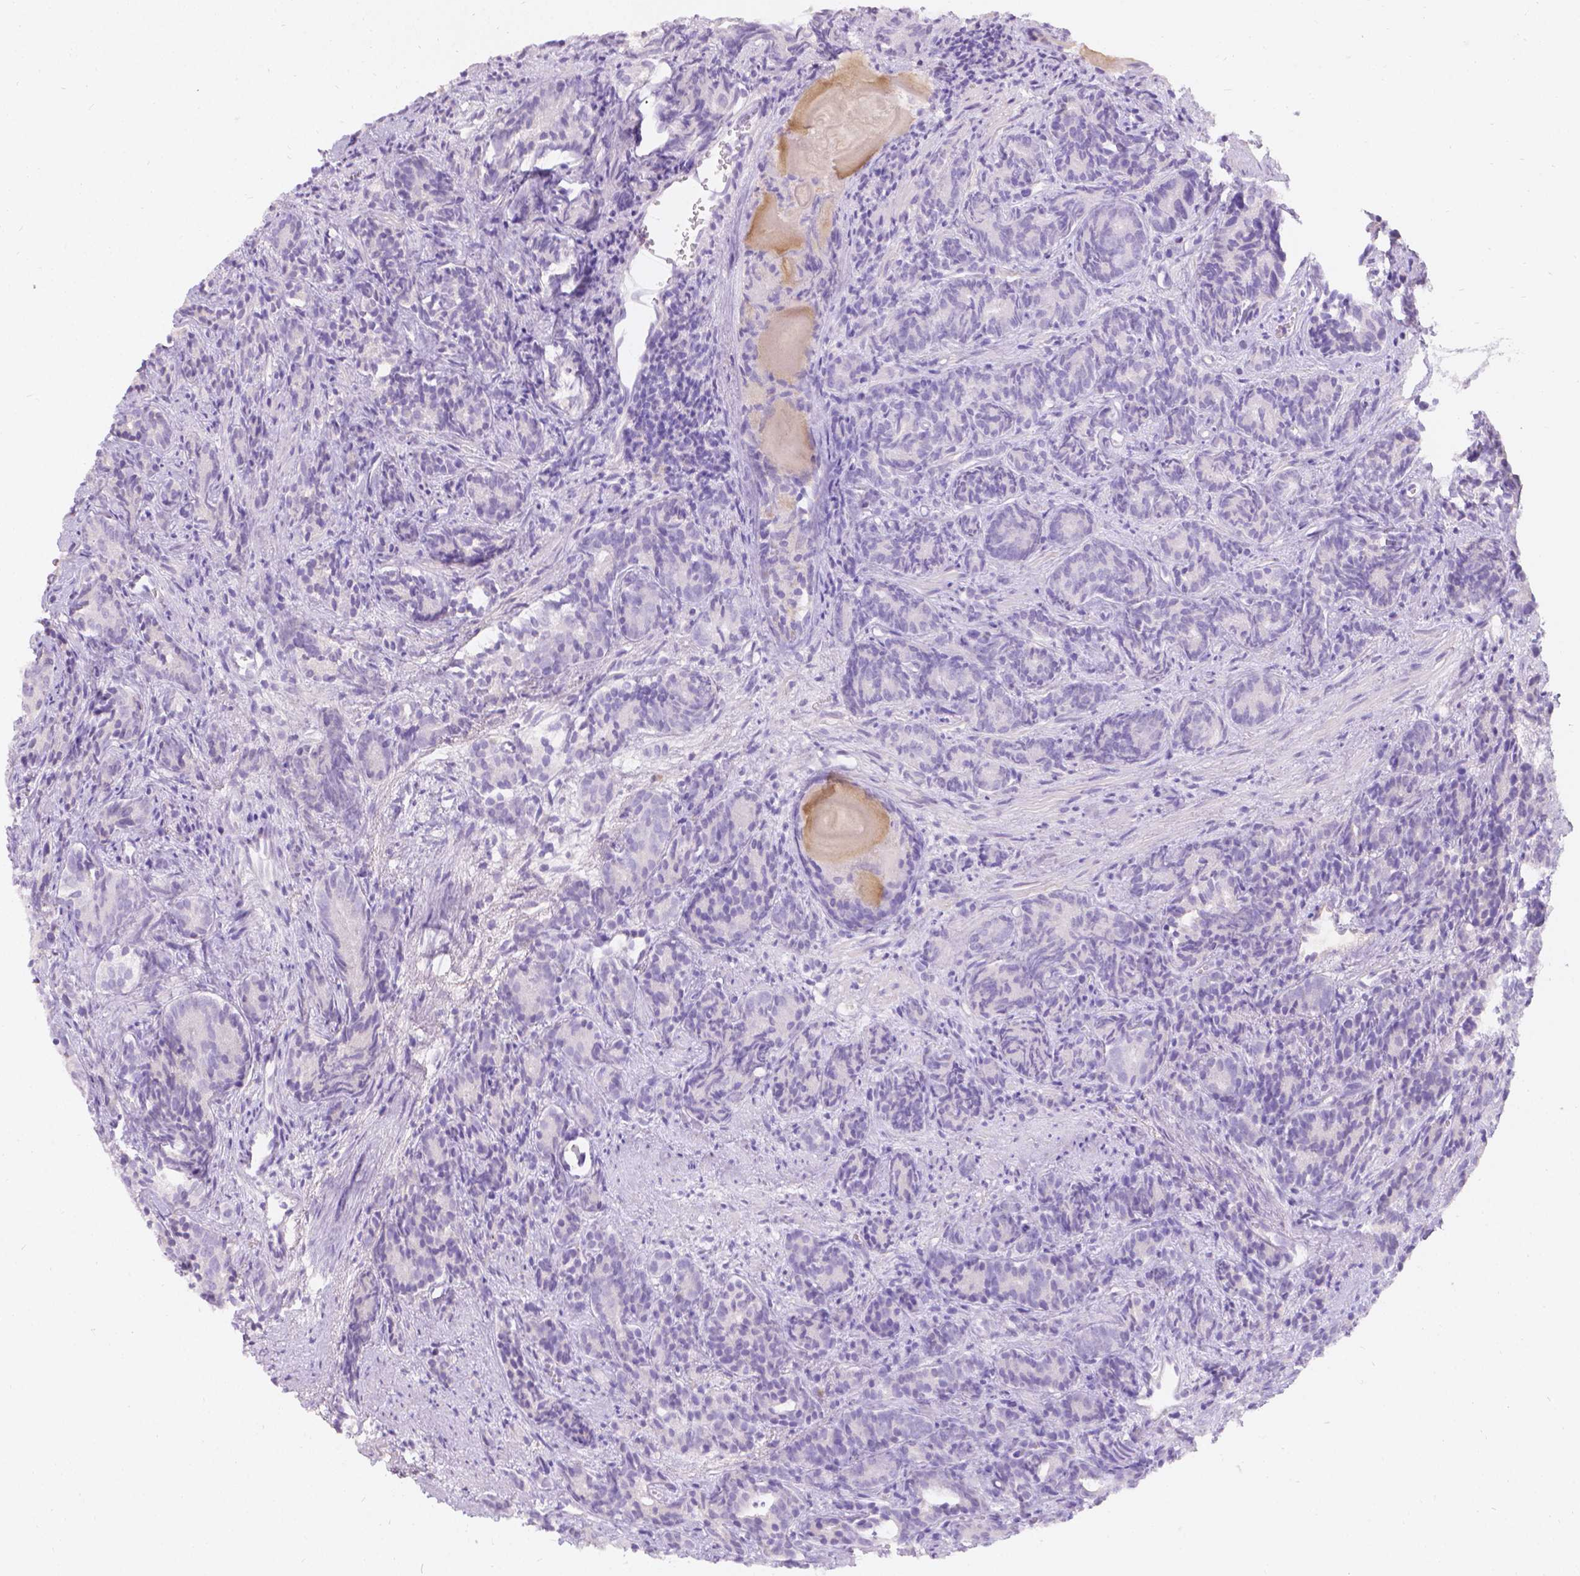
{"staining": {"intensity": "negative", "quantity": "none", "location": "none"}, "tissue": "prostate cancer", "cell_type": "Tumor cells", "image_type": "cancer", "snomed": [{"axis": "morphology", "description": "Adenocarcinoma, High grade"}, {"axis": "topography", "description": "Prostate"}], "caption": "The micrograph shows no staining of tumor cells in prostate cancer (high-grade adenocarcinoma). Nuclei are stained in blue.", "gene": "GAL3ST2", "patient": {"sex": "male", "age": 84}}